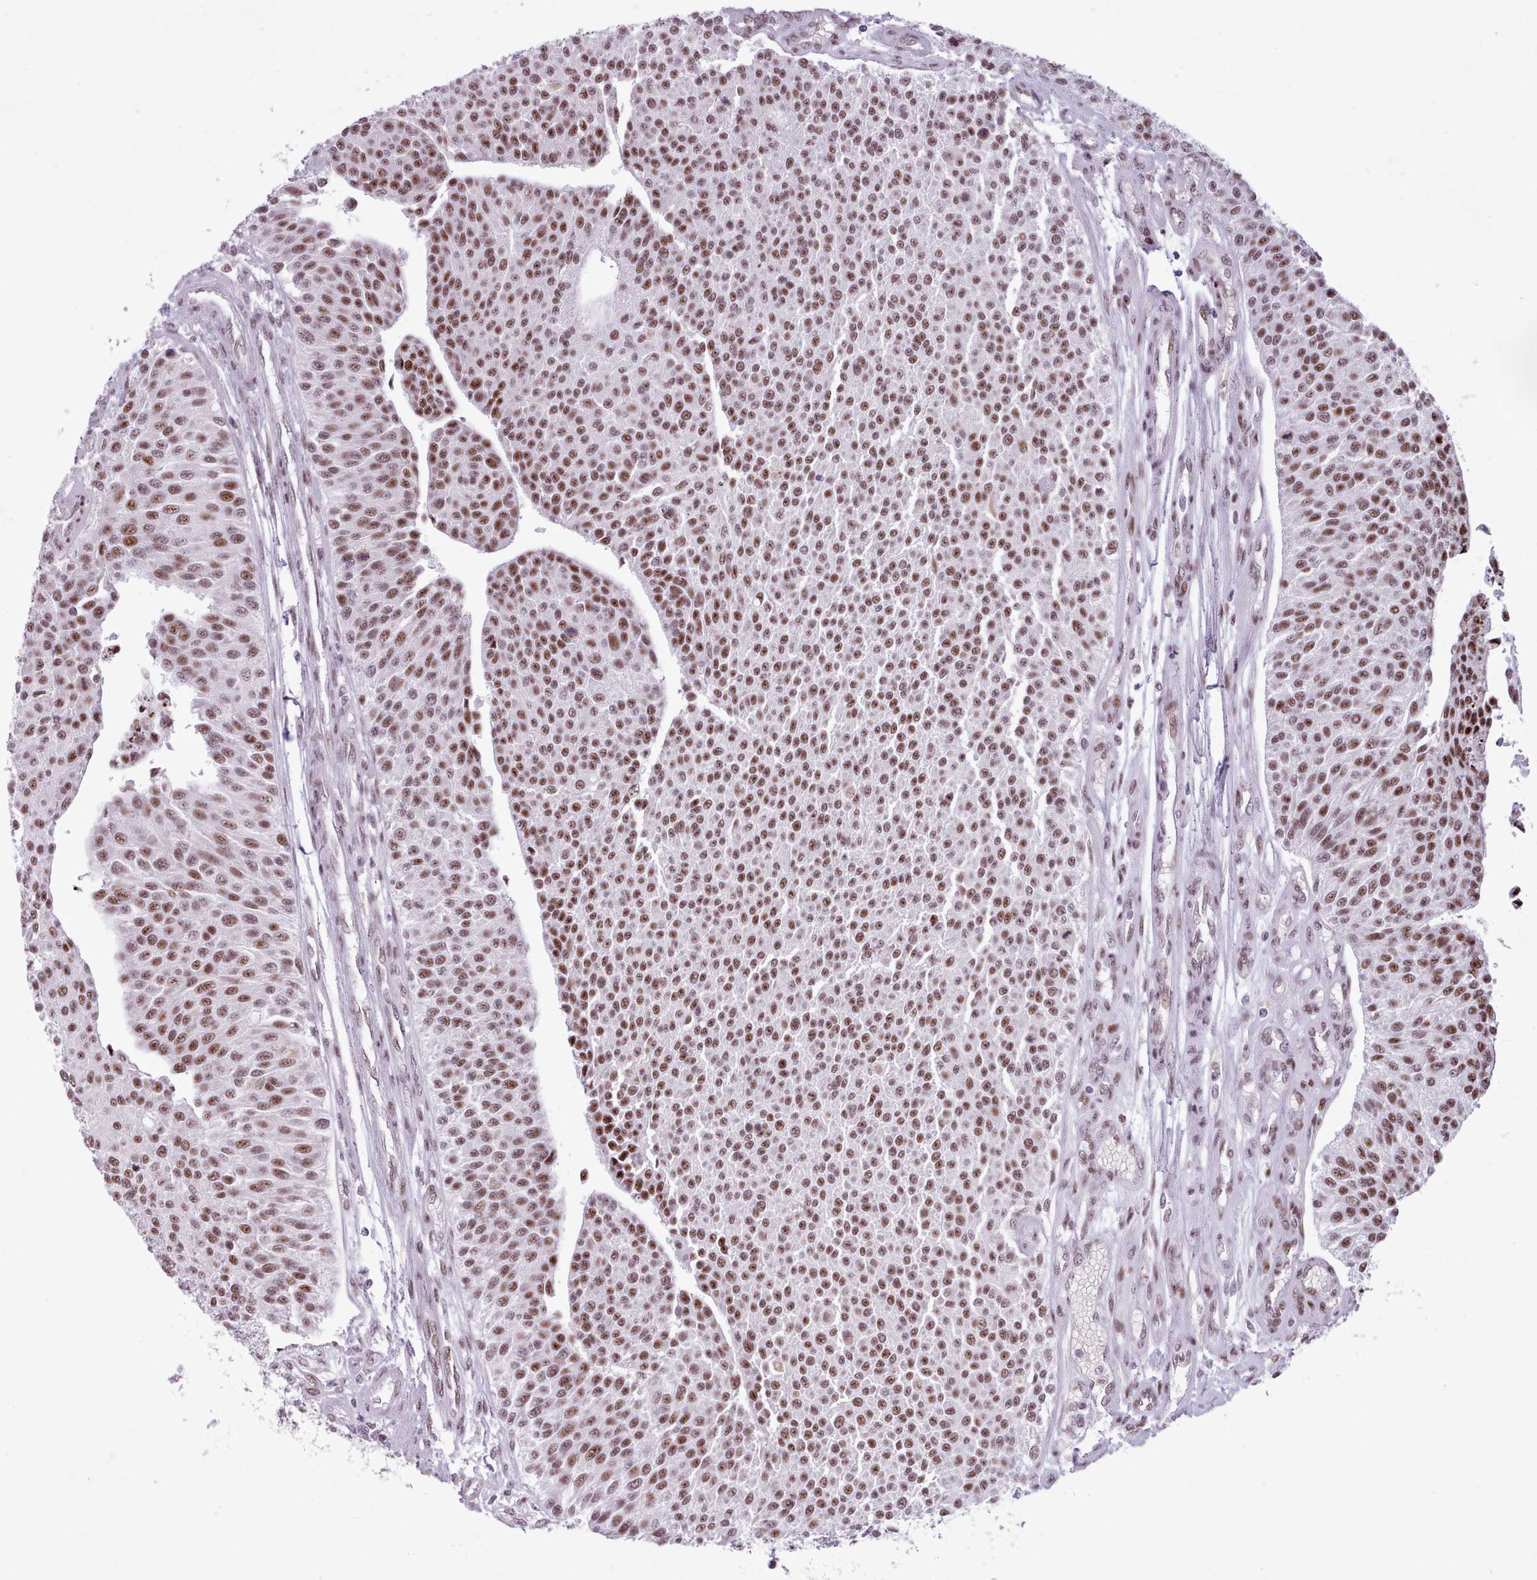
{"staining": {"intensity": "moderate", "quantity": ">75%", "location": "nuclear"}, "tissue": "urothelial cancer", "cell_type": "Tumor cells", "image_type": "cancer", "snomed": [{"axis": "morphology", "description": "Urothelial carcinoma, NOS"}, {"axis": "topography", "description": "Urinary bladder"}], "caption": "Brown immunohistochemical staining in human urothelial cancer displays moderate nuclear expression in approximately >75% of tumor cells.", "gene": "SRSF4", "patient": {"sex": "male", "age": 55}}